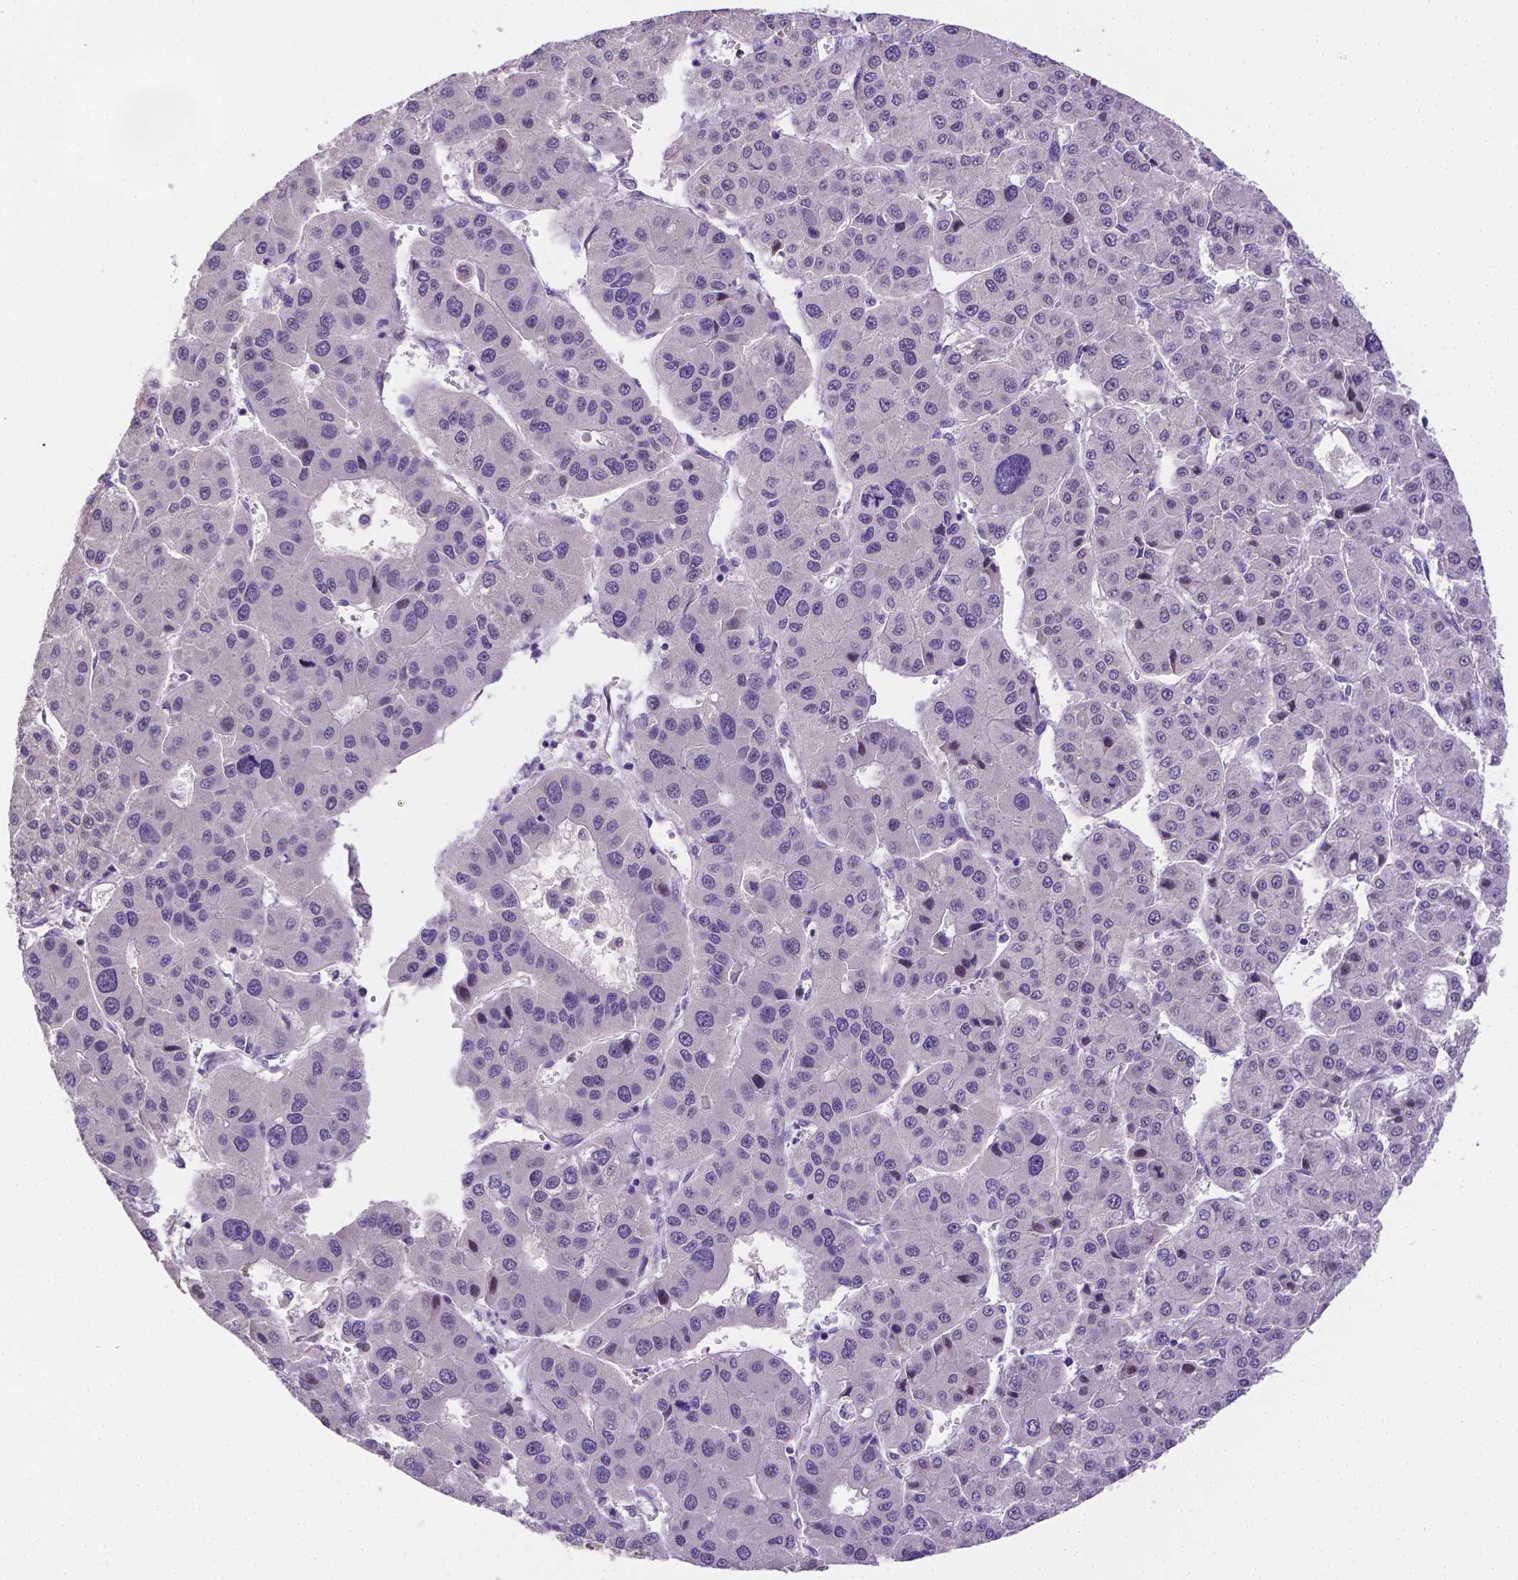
{"staining": {"intensity": "negative", "quantity": "none", "location": "none"}, "tissue": "liver cancer", "cell_type": "Tumor cells", "image_type": "cancer", "snomed": [{"axis": "morphology", "description": "Carcinoma, Hepatocellular, NOS"}, {"axis": "topography", "description": "Liver"}], "caption": "An image of hepatocellular carcinoma (liver) stained for a protein exhibits no brown staining in tumor cells.", "gene": "NXPH2", "patient": {"sex": "male", "age": 73}}